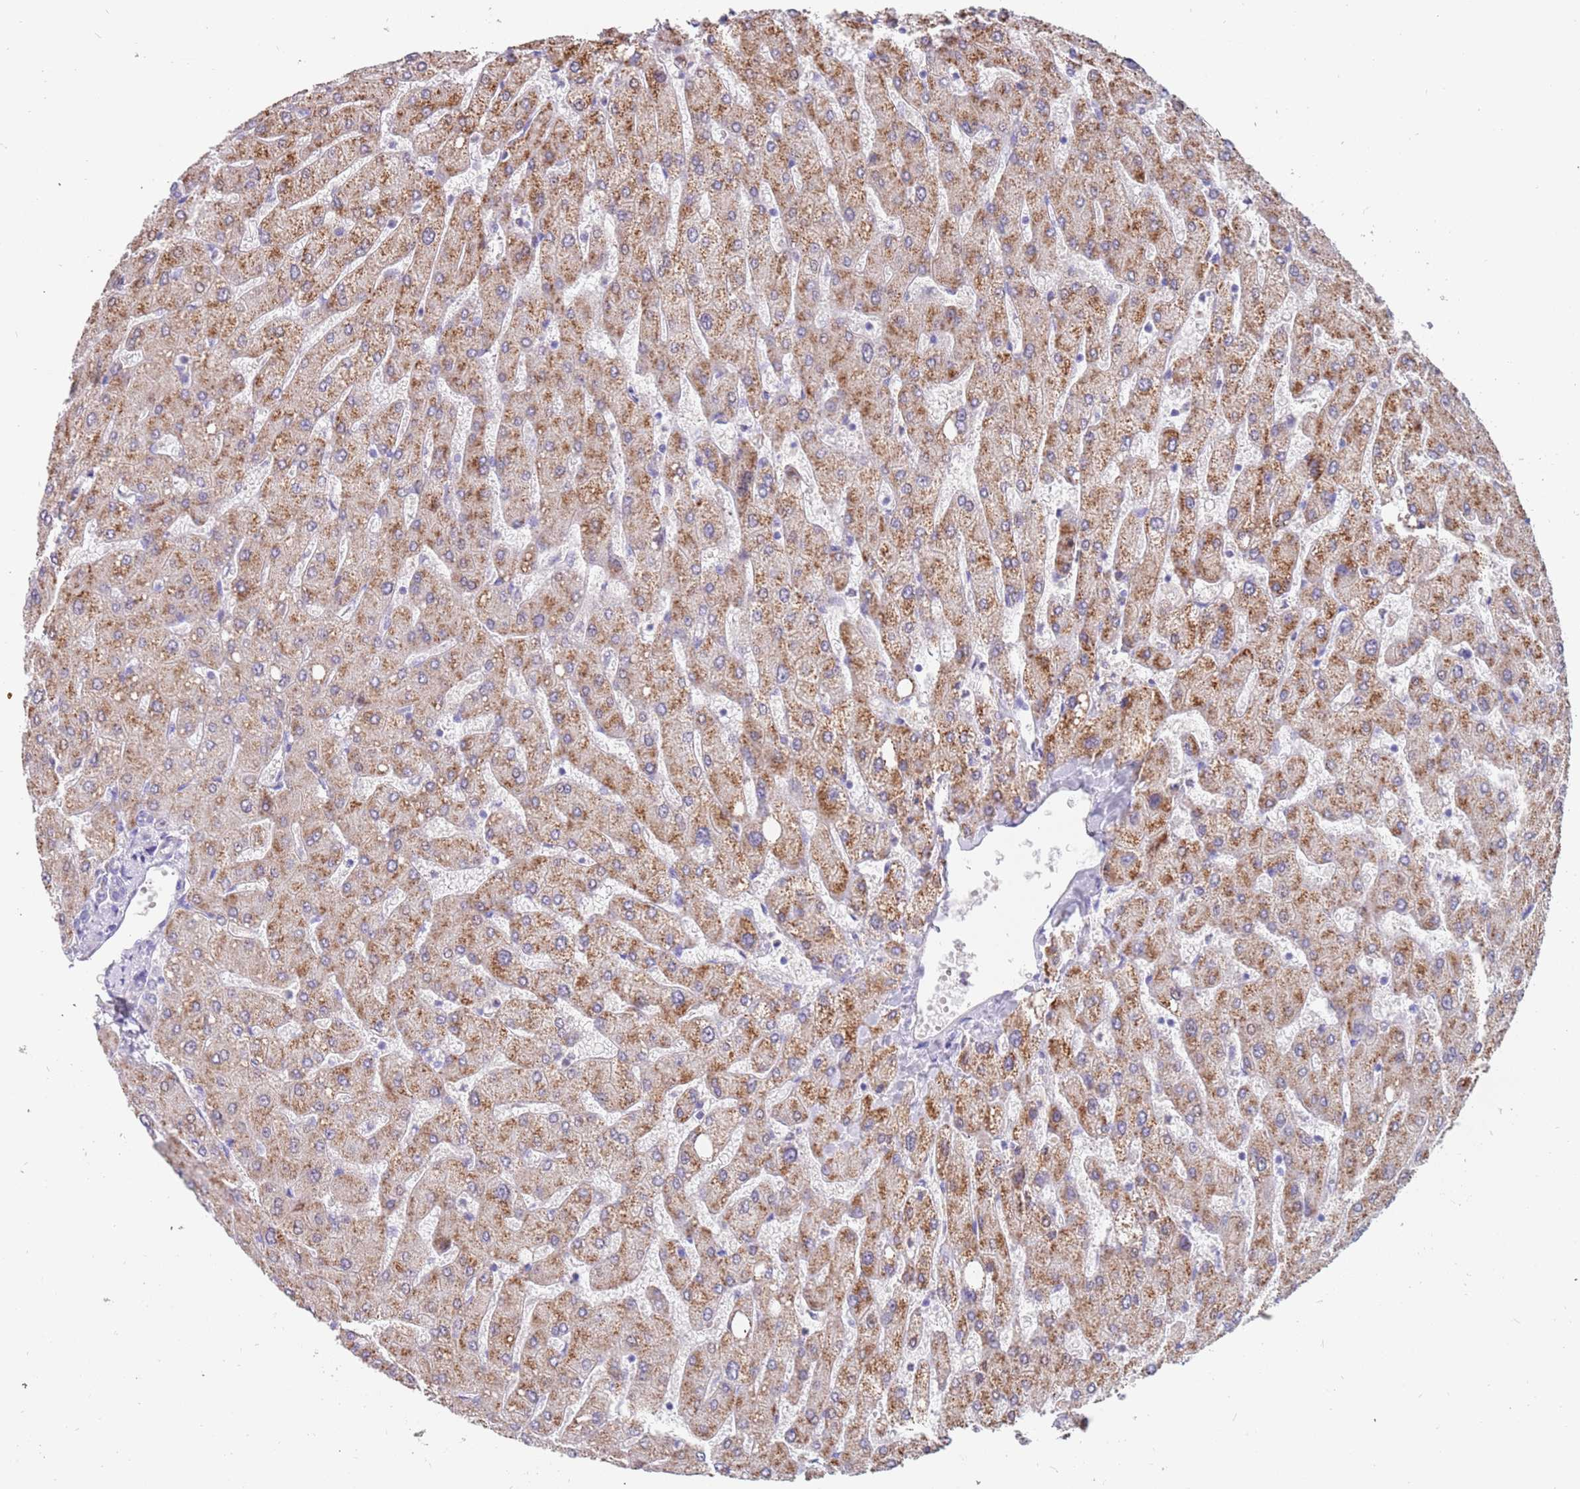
{"staining": {"intensity": "negative", "quantity": "none", "location": "none"}, "tissue": "liver", "cell_type": "Cholangiocytes", "image_type": "normal", "snomed": [{"axis": "morphology", "description": "Normal tissue, NOS"}, {"axis": "topography", "description": "Liver"}], "caption": "Photomicrograph shows no protein expression in cholangiocytes of unremarkable liver.", "gene": "ZNF746", "patient": {"sex": "male", "age": 55}}